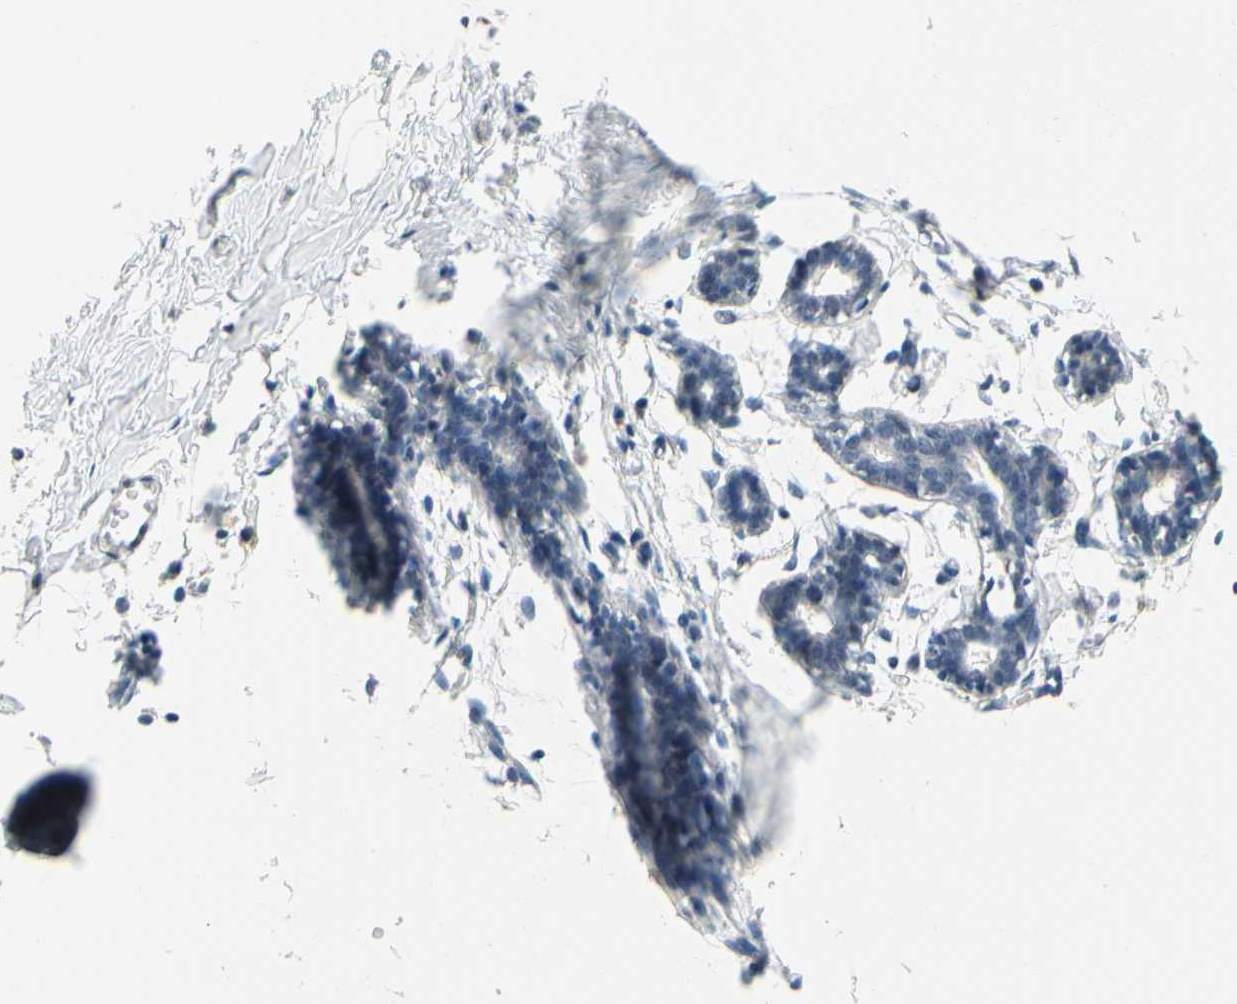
{"staining": {"intensity": "negative", "quantity": "none", "location": "none"}, "tissue": "breast", "cell_type": "Adipocytes", "image_type": "normal", "snomed": [{"axis": "morphology", "description": "Normal tissue, NOS"}, {"axis": "topography", "description": "Breast"}], "caption": "This is a image of IHC staining of unremarkable breast, which shows no staining in adipocytes. The staining was performed using DAB to visualize the protein expression in brown, while the nuclei were stained in blue with hematoxylin (Magnification: 20x).", "gene": "TAF4", "patient": {"sex": "female", "age": 27}}